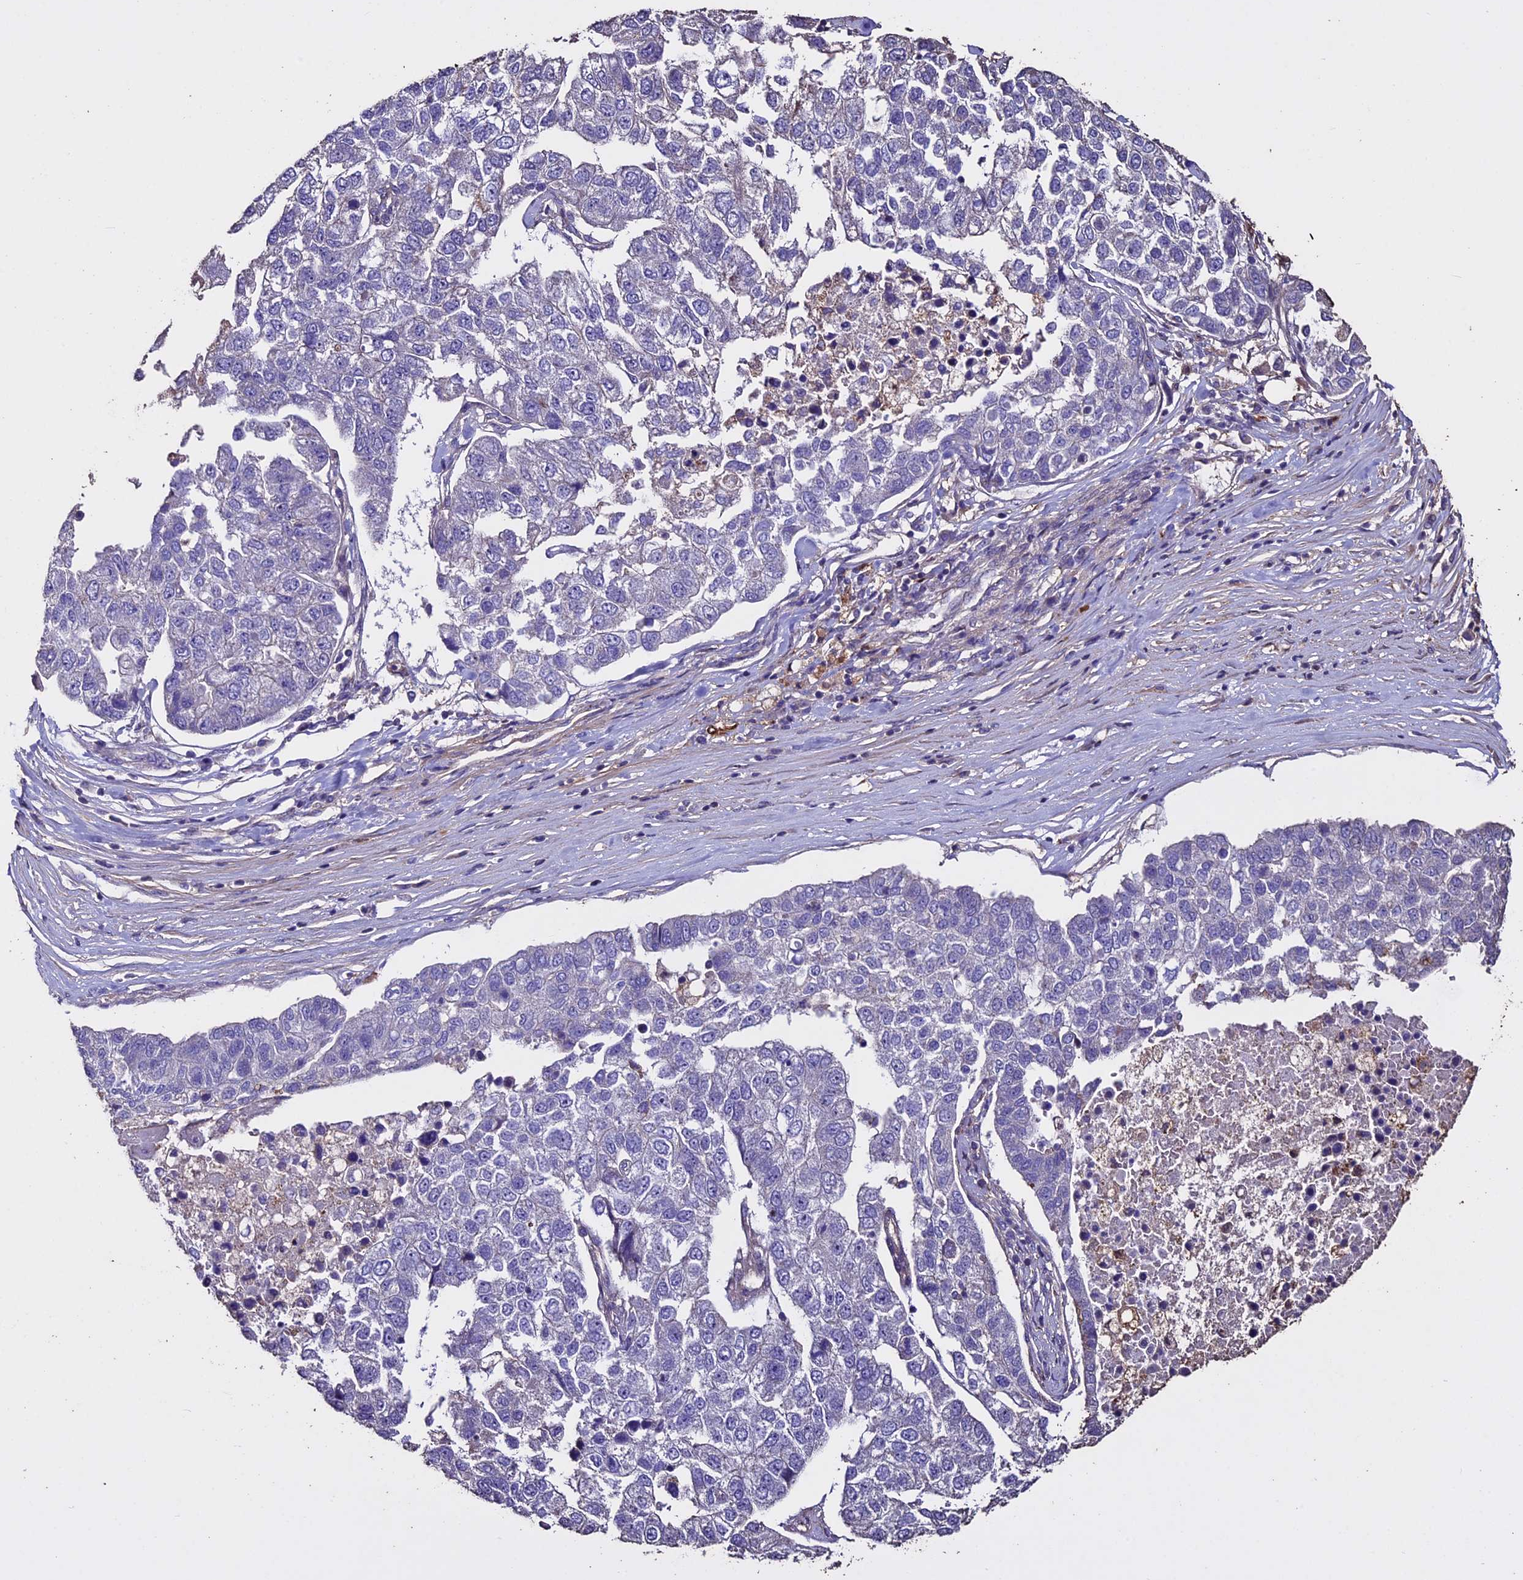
{"staining": {"intensity": "negative", "quantity": "none", "location": "none"}, "tissue": "pancreatic cancer", "cell_type": "Tumor cells", "image_type": "cancer", "snomed": [{"axis": "morphology", "description": "Adenocarcinoma, NOS"}, {"axis": "topography", "description": "Pancreas"}], "caption": "IHC of pancreatic adenocarcinoma demonstrates no positivity in tumor cells. (Immunohistochemistry, brightfield microscopy, high magnification).", "gene": "USB1", "patient": {"sex": "female", "age": 61}}